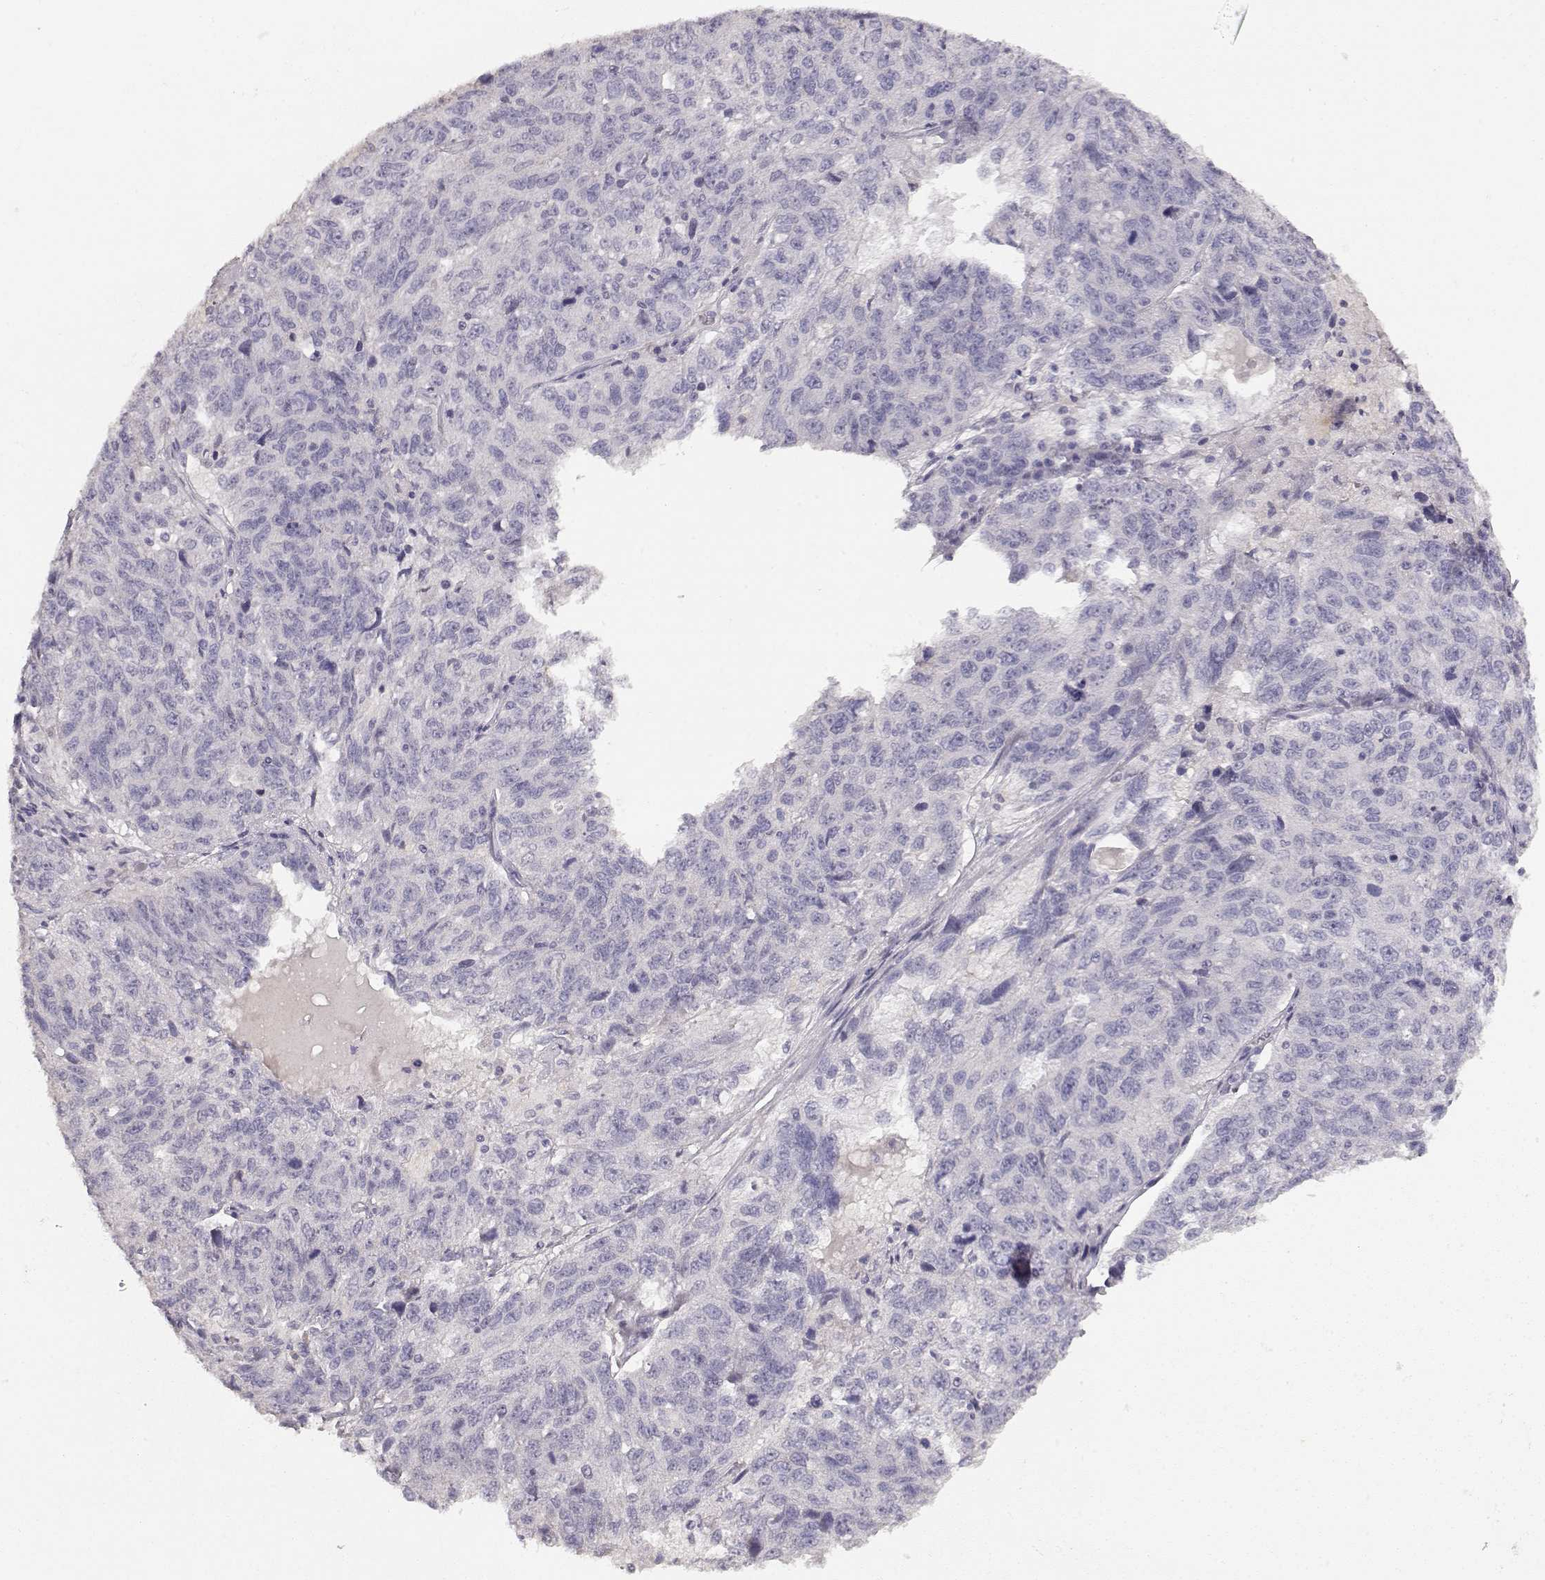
{"staining": {"intensity": "negative", "quantity": "none", "location": "none"}, "tissue": "ovarian cancer", "cell_type": "Tumor cells", "image_type": "cancer", "snomed": [{"axis": "morphology", "description": "Cystadenocarcinoma, serous, NOS"}, {"axis": "topography", "description": "Ovary"}], "caption": "This is an IHC histopathology image of human ovarian cancer (serous cystadenocarcinoma). There is no staining in tumor cells.", "gene": "TPH2", "patient": {"sex": "female", "age": 71}}